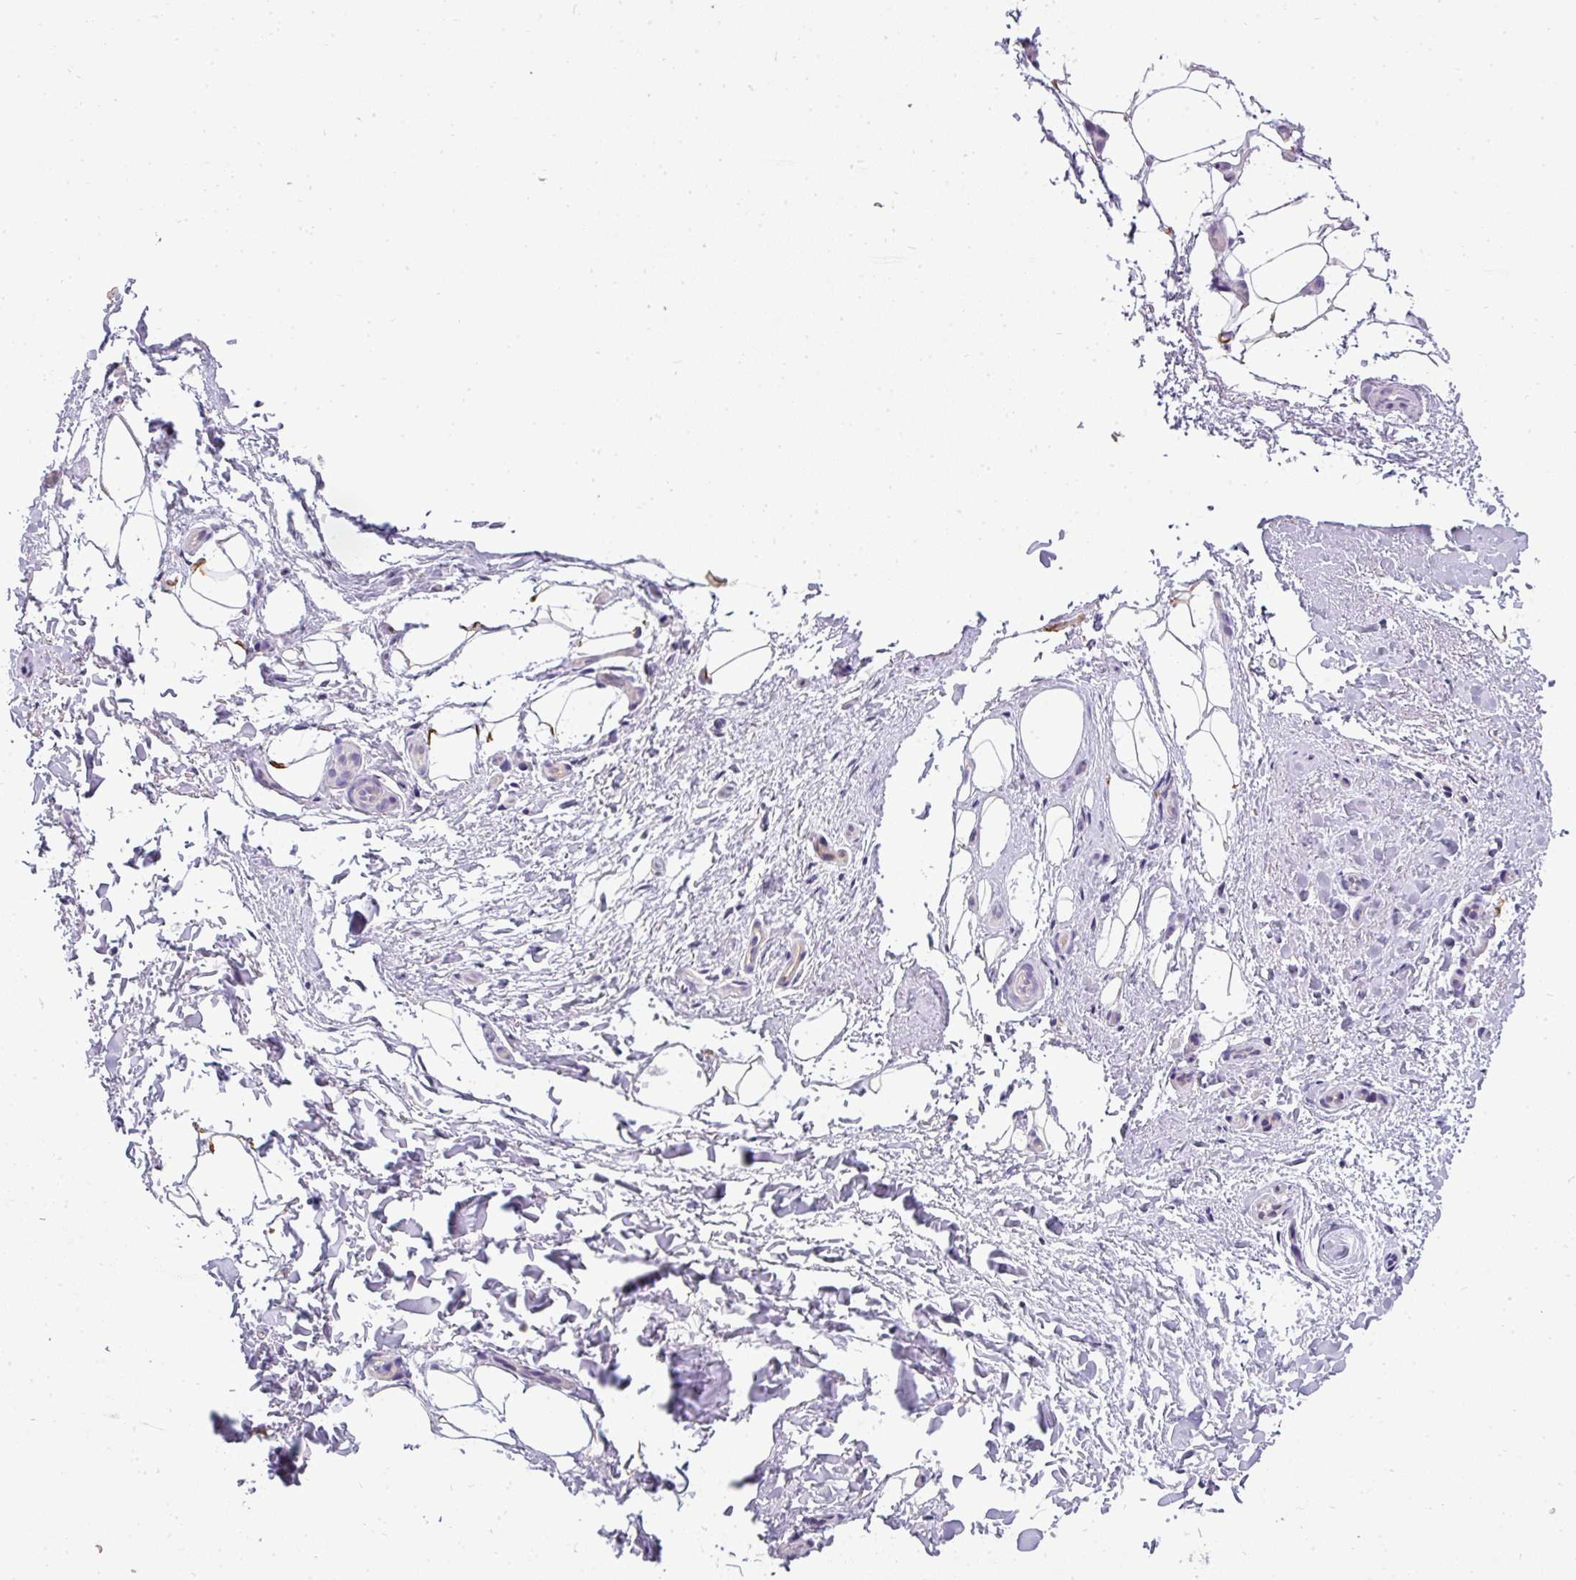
{"staining": {"intensity": "negative", "quantity": "none", "location": "none"}, "tissue": "adipose tissue", "cell_type": "Adipocytes", "image_type": "normal", "snomed": [{"axis": "morphology", "description": "Normal tissue, NOS"}, {"axis": "topography", "description": "Peripheral nerve tissue"}], "caption": "A high-resolution photomicrograph shows immunohistochemistry staining of benign adipose tissue, which reveals no significant expression in adipocytes. (DAB (3,3'-diaminobenzidine) IHC with hematoxylin counter stain).", "gene": "ASXL3", "patient": {"sex": "female", "age": 61}}